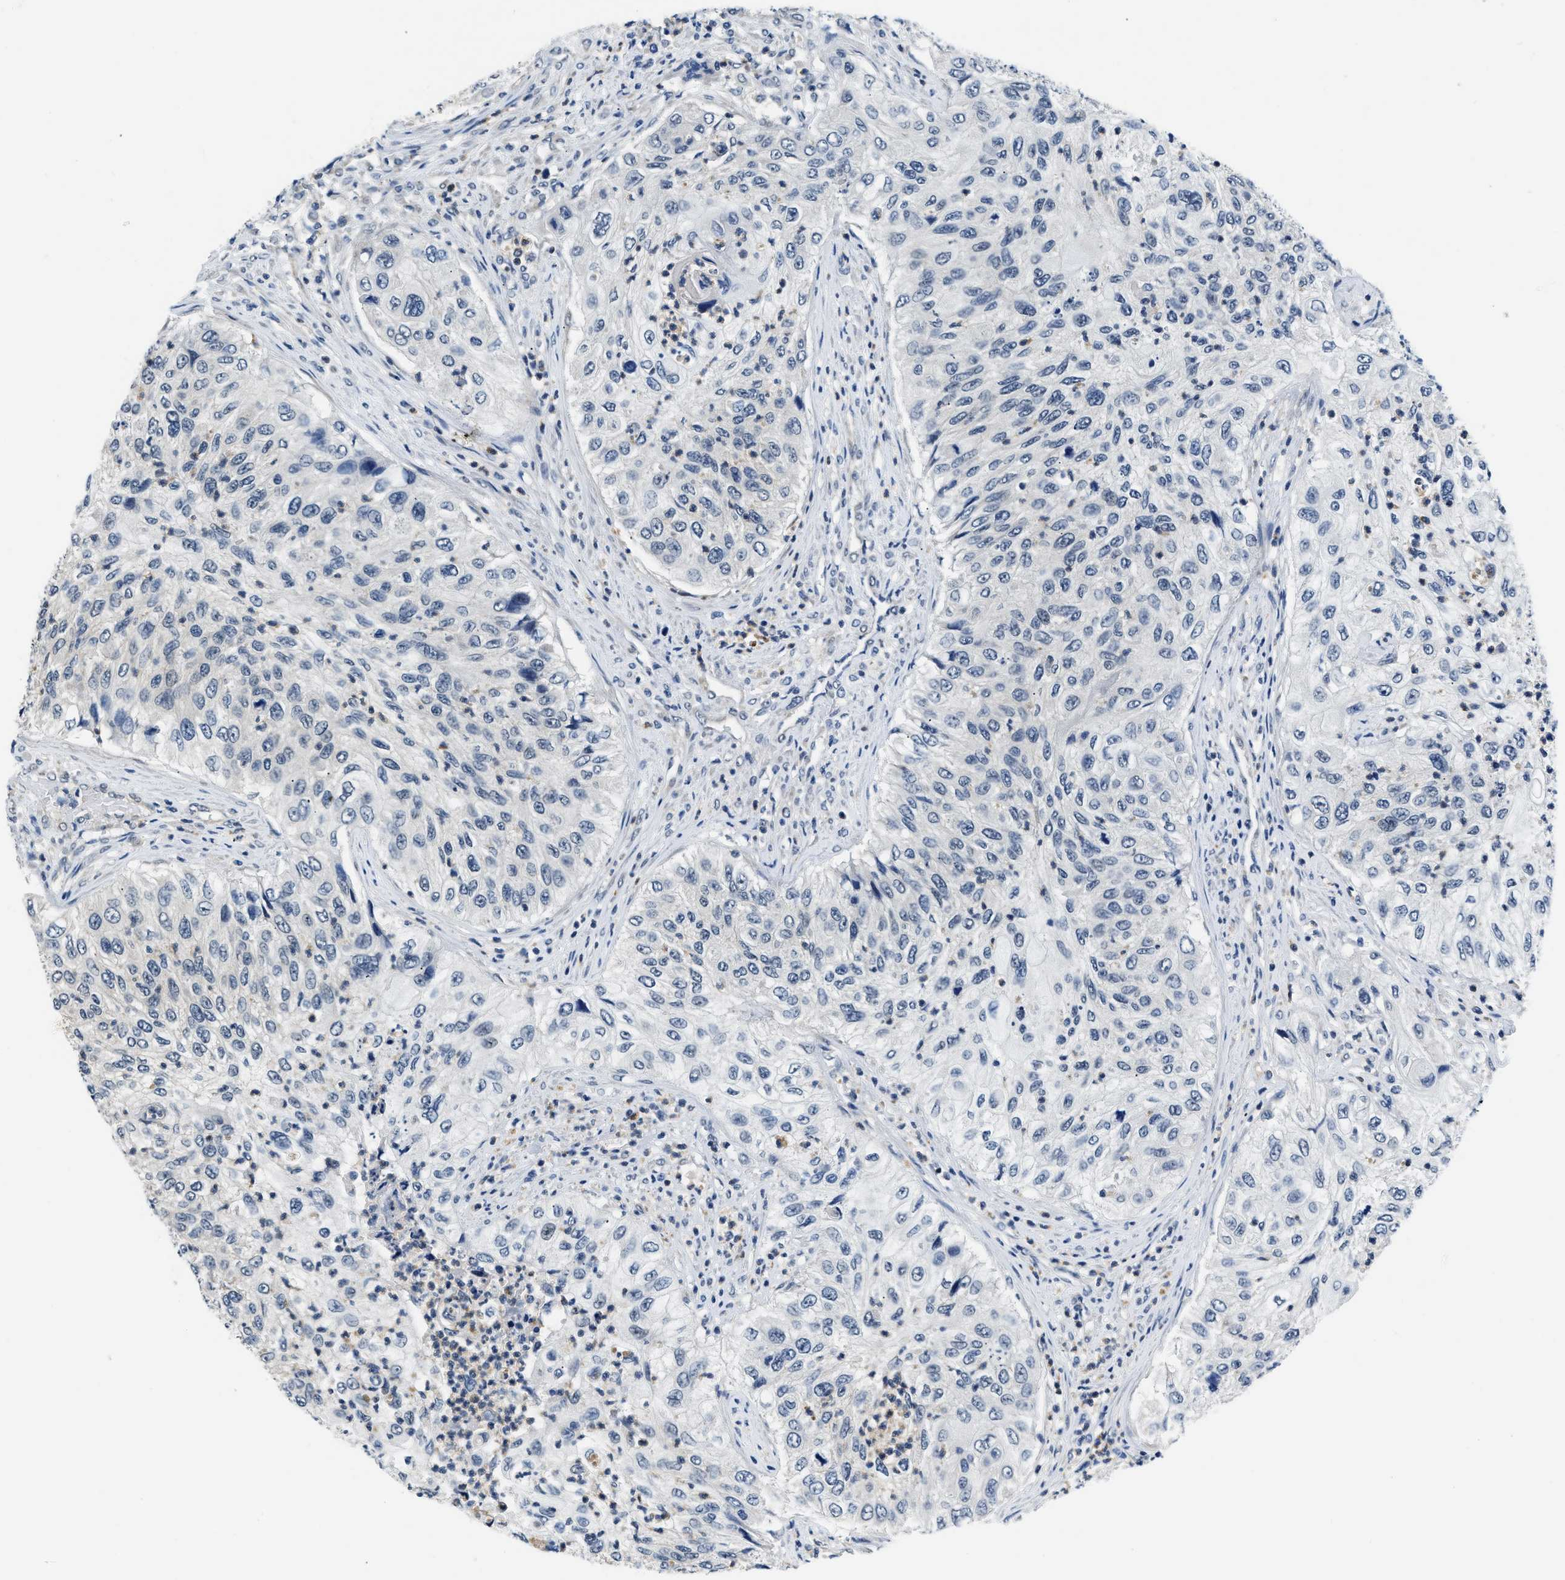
{"staining": {"intensity": "negative", "quantity": "none", "location": "none"}, "tissue": "urothelial cancer", "cell_type": "Tumor cells", "image_type": "cancer", "snomed": [{"axis": "morphology", "description": "Urothelial carcinoma, High grade"}, {"axis": "topography", "description": "Urinary bladder"}], "caption": "Photomicrograph shows no significant protein positivity in tumor cells of high-grade urothelial carcinoma.", "gene": "SMAD4", "patient": {"sex": "female", "age": 60}}